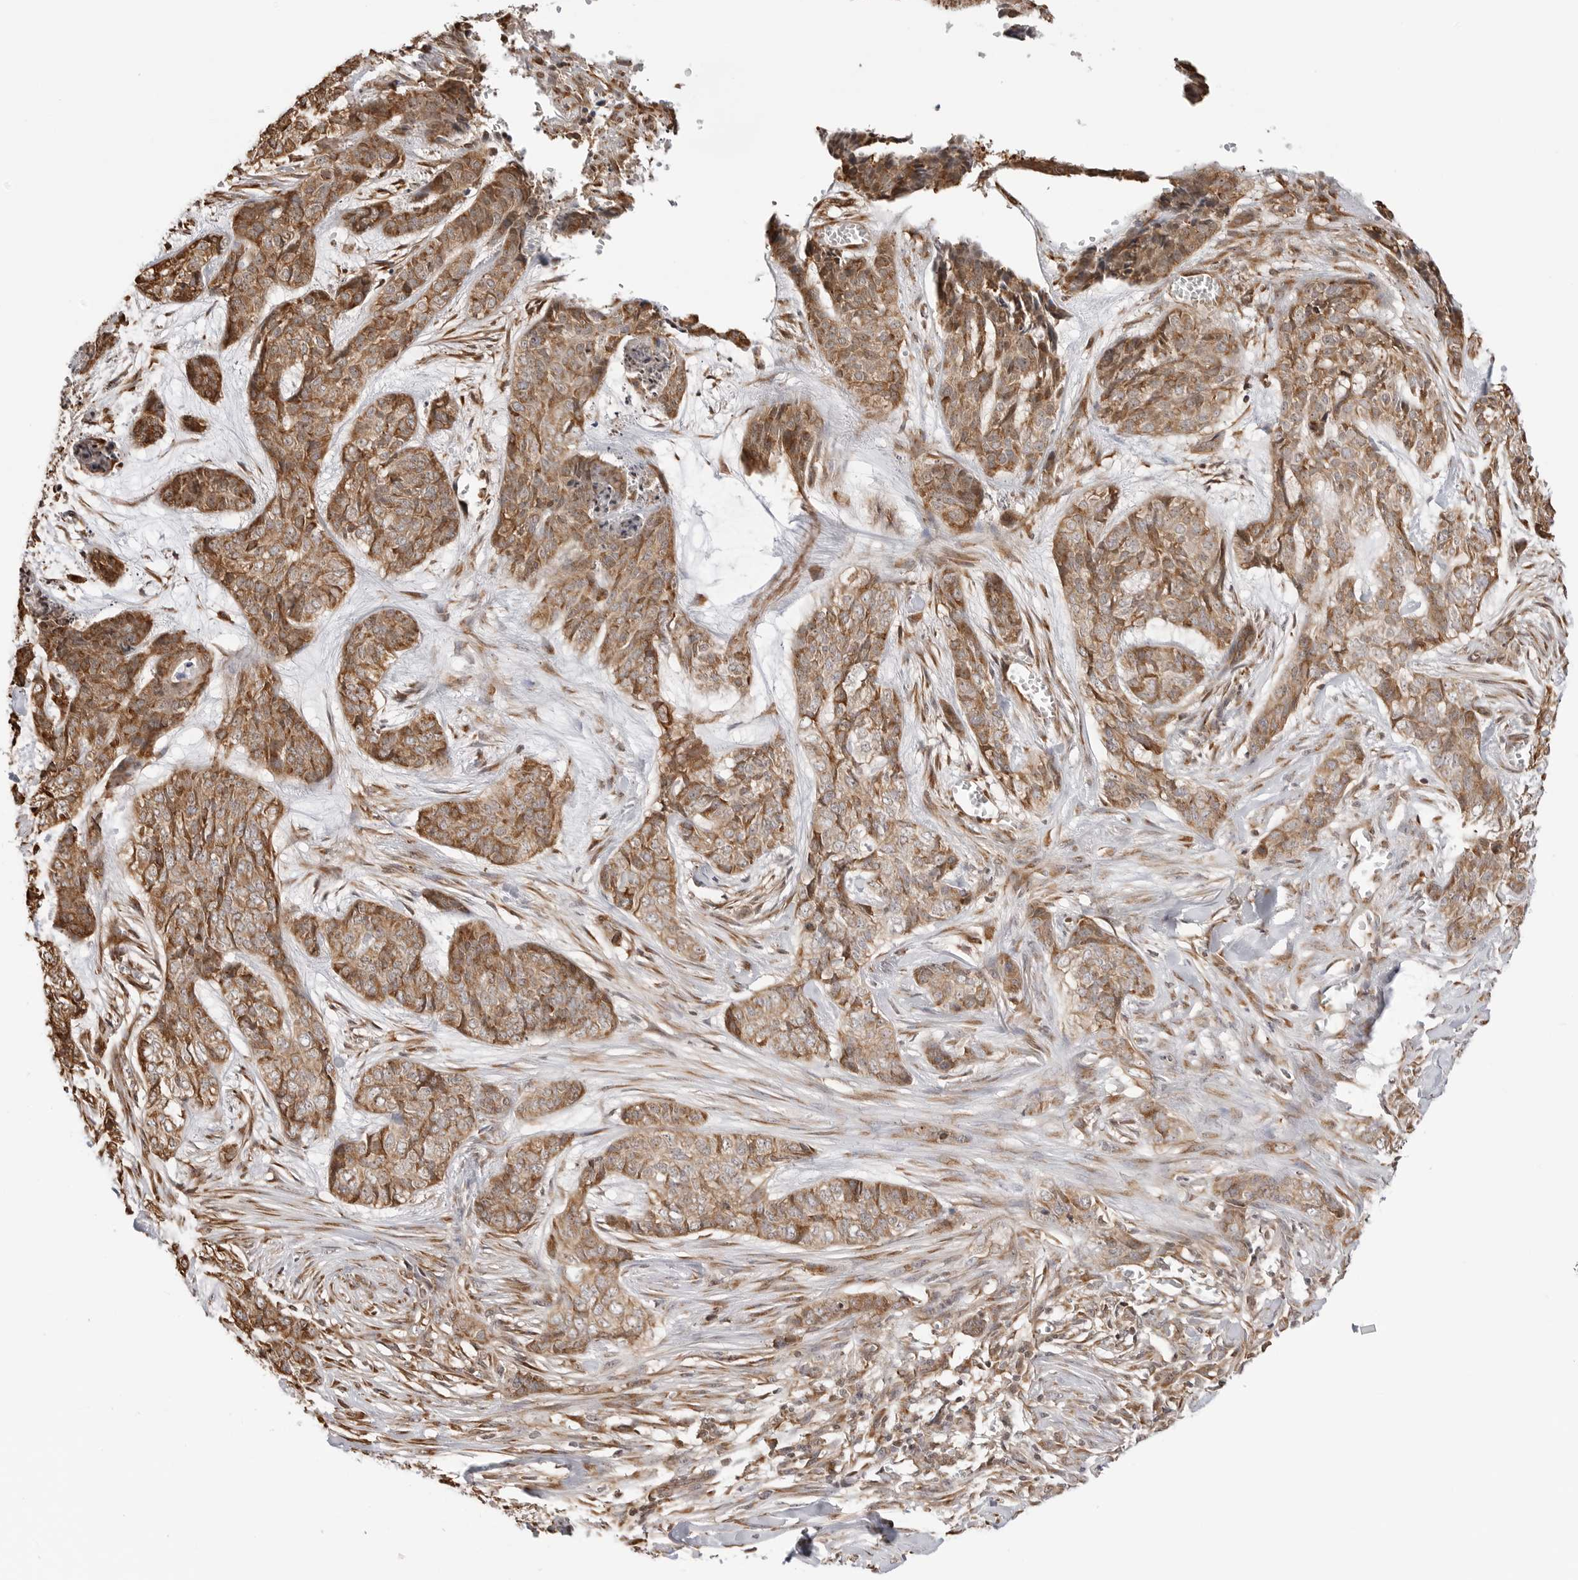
{"staining": {"intensity": "moderate", "quantity": ">75%", "location": "cytoplasmic/membranous,nuclear"}, "tissue": "skin cancer", "cell_type": "Tumor cells", "image_type": "cancer", "snomed": [{"axis": "morphology", "description": "Basal cell carcinoma"}, {"axis": "topography", "description": "Skin"}], "caption": "Immunohistochemical staining of skin basal cell carcinoma reveals medium levels of moderate cytoplasmic/membranous and nuclear protein expression in approximately >75% of tumor cells. The staining was performed using DAB (3,3'-diaminobenzidine) to visualize the protein expression in brown, while the nuclei were stained in blue with hematoxylin (Magnification: 20x).", "gene": "FKBP14", "patient": {"sex": "female", "age": 64}}